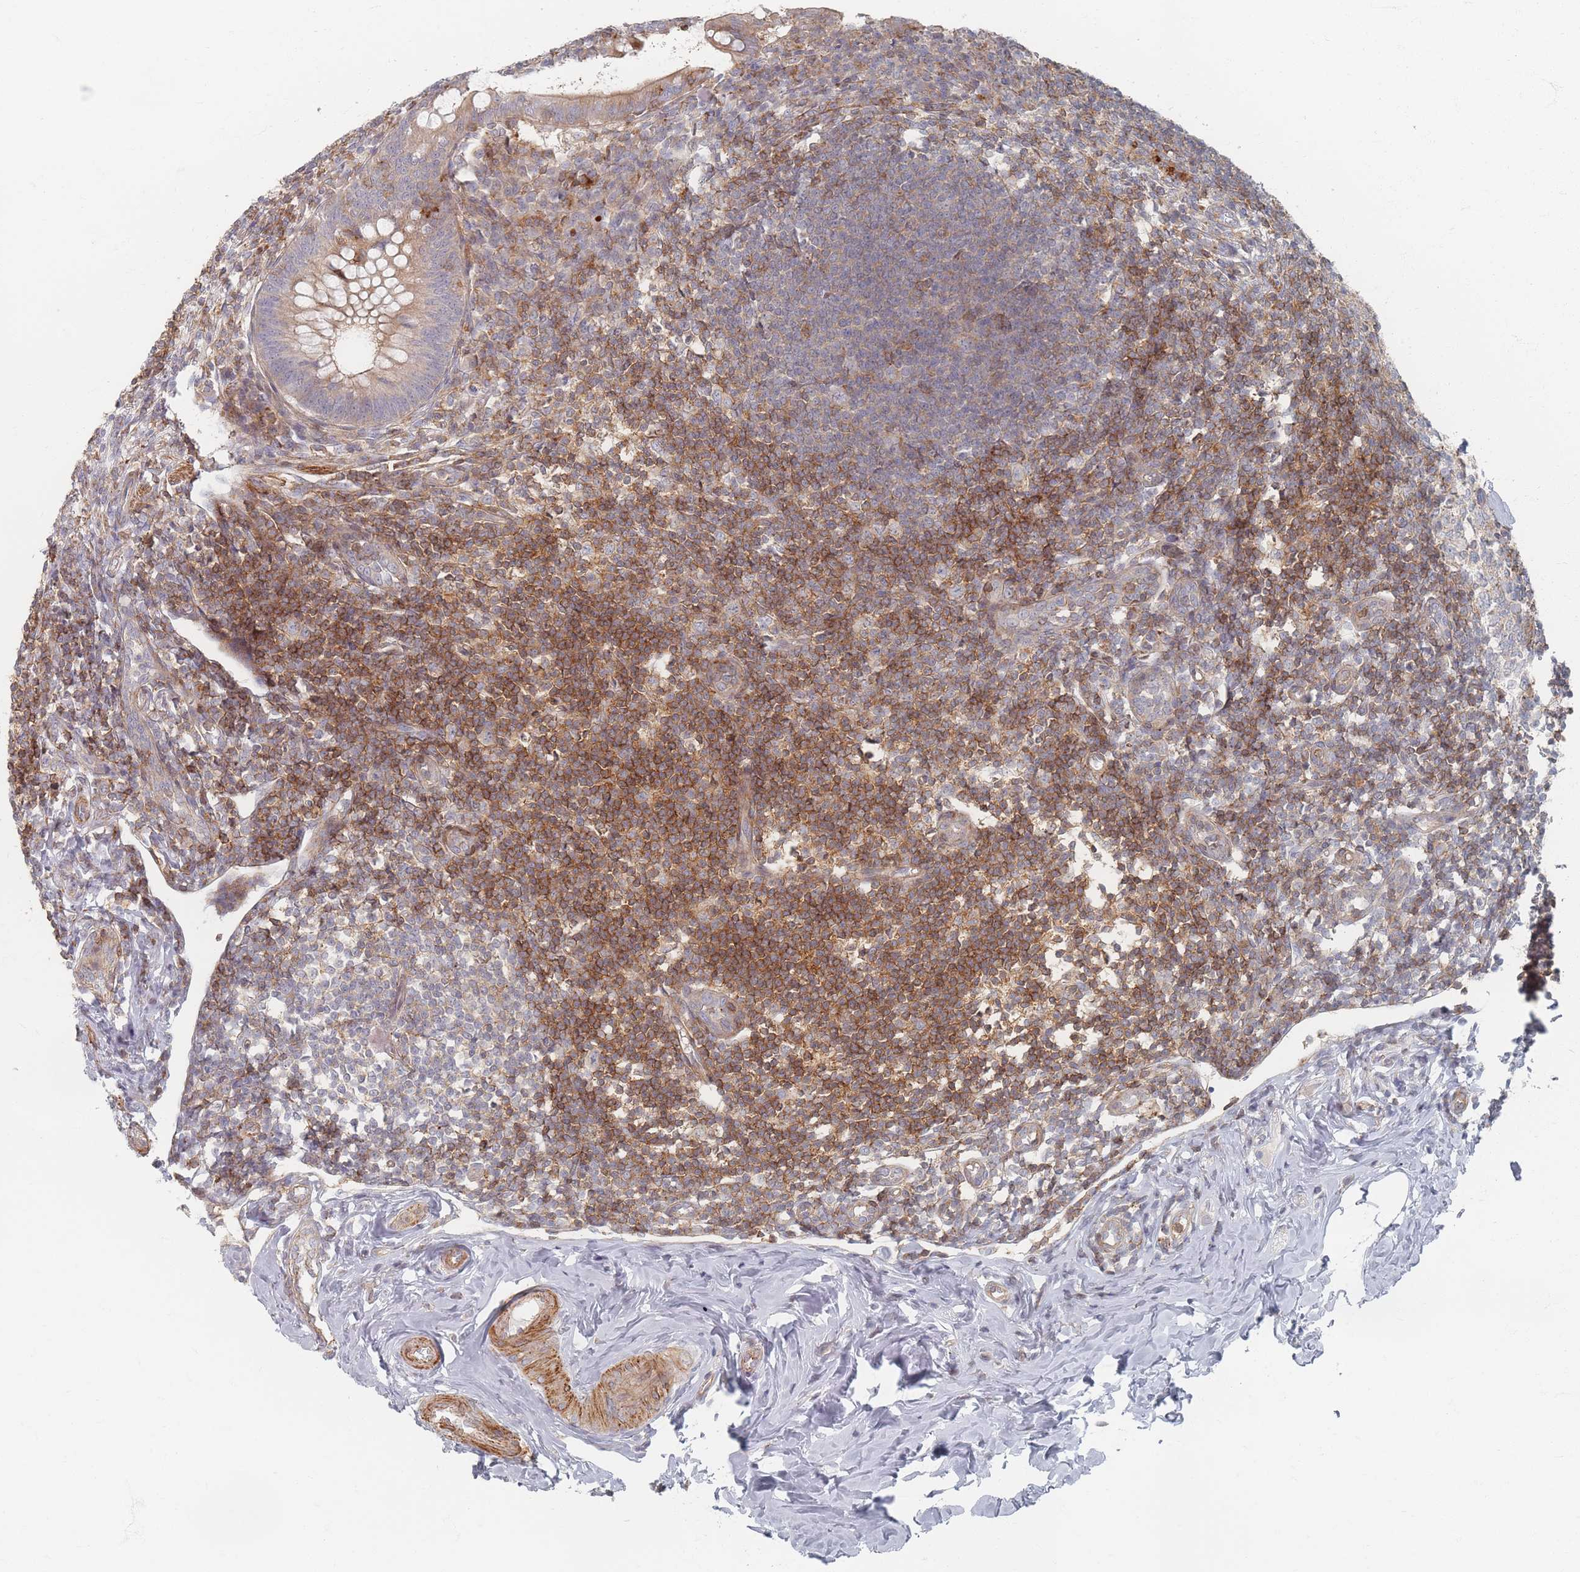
{"staining": {"intensity": "weak", "quantity": ">75%", "location": "cytoplasmic/membranous"}, "tissue": "appendix", "cell_type": "Glandular cells", "image_type": "normal", "snomed": [{"axis": "morphology", "description": "Normal tissue, NOS"}, {"axis": "topography", "description": "Appendix"}], "caption": "IHC image of unremarkable human appendix stained for a protein (brown), which shows low levels of weak cytoplasmic/membranous expression in approximately >75% of glandular cells.", "gene": "ZKSCAN7", "patient": {"sex": "female", "age": 33}}